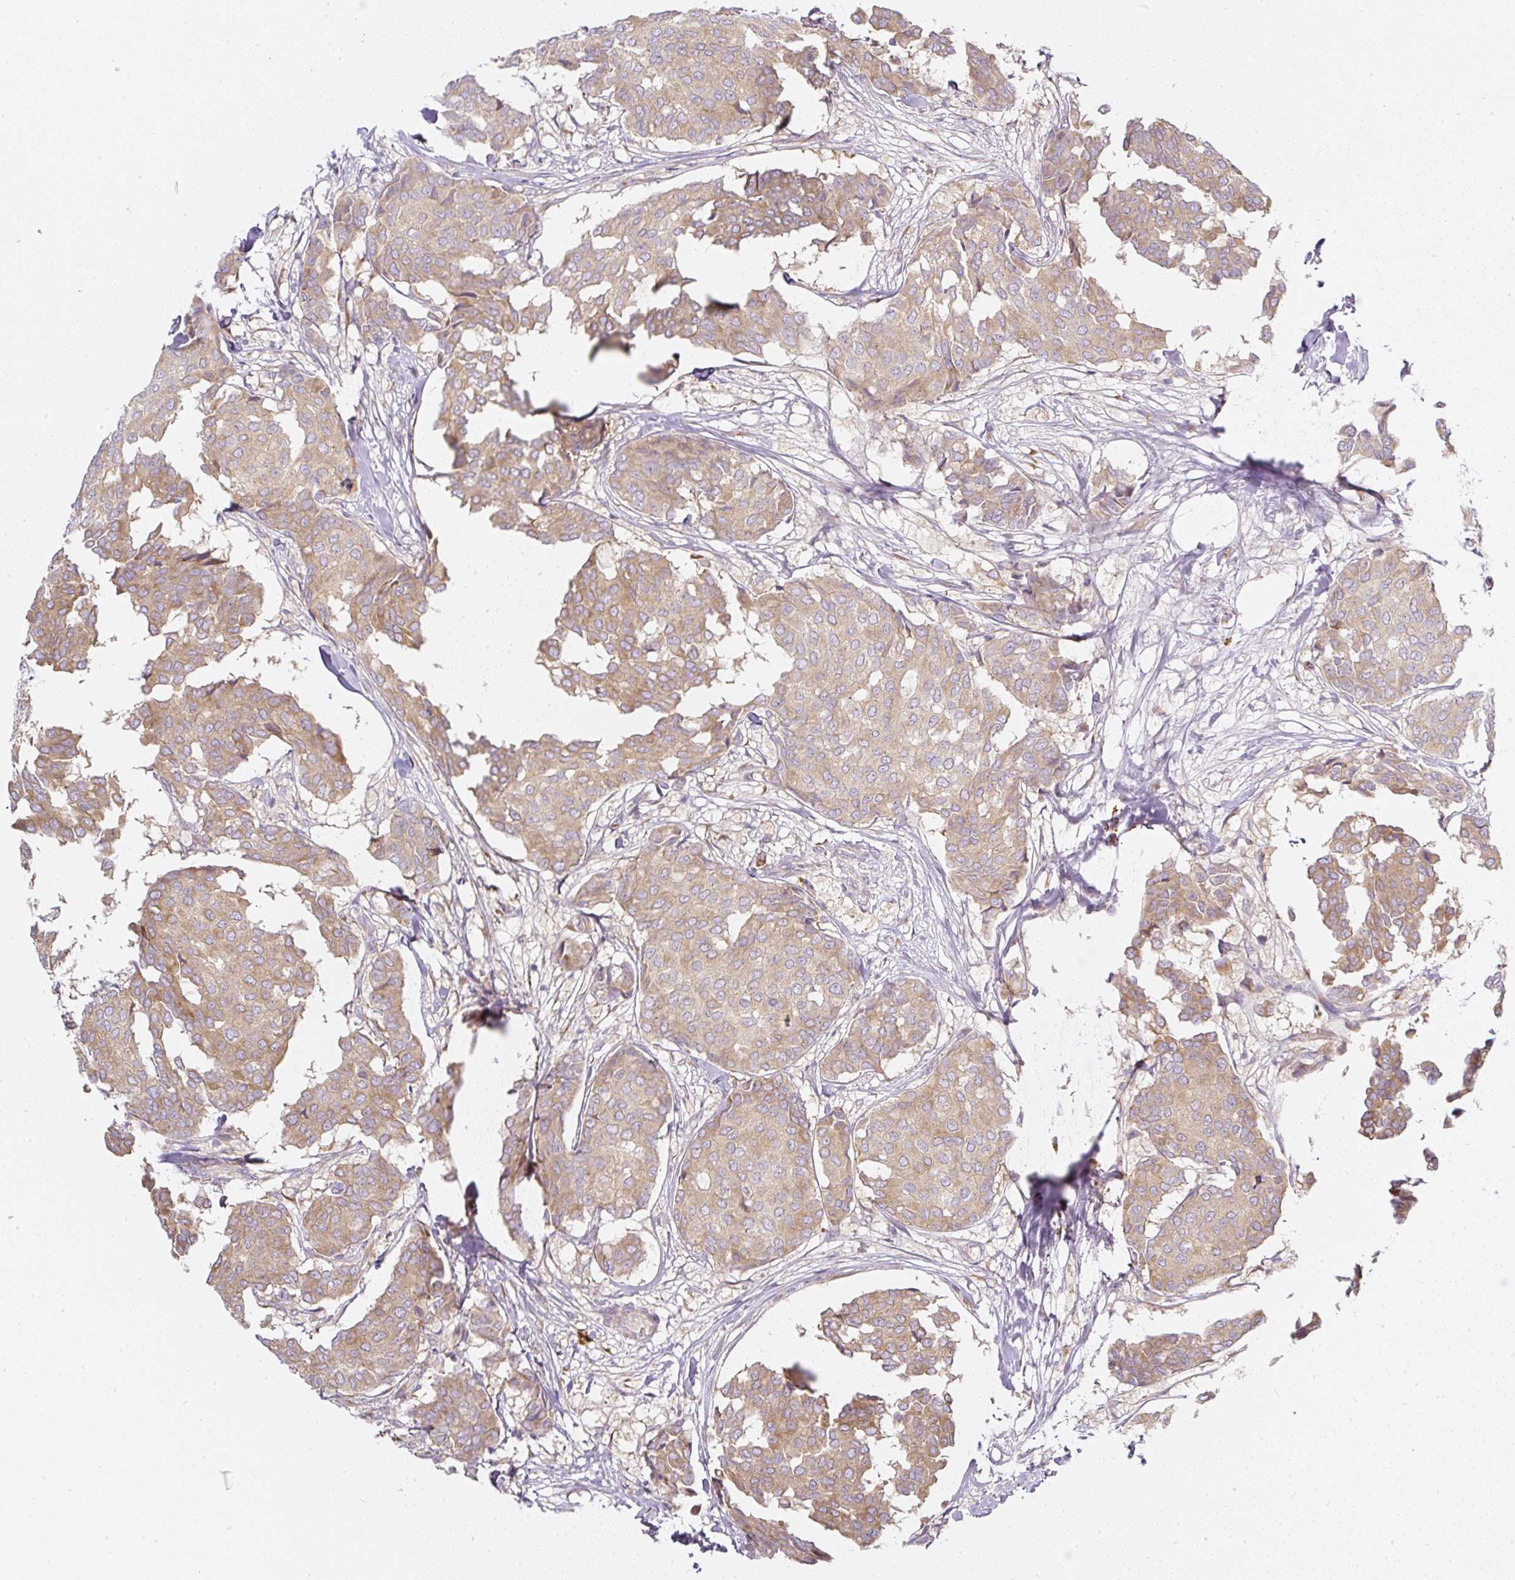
{"staining": {"intensity": "moderate", "quantity": ">75%", "location": "cytoplasmic/membranous"}, "tissue": "breast cancer", "cell_type": "Tumor cells", "image_type": "cancer", "snomed": [{"axis": "morphology", "description": "Duct carcinoma"}, {"axis": "topography", "description": "Breast"}], "caption": "Immunohistochemical staining of human infiltrating ductal carcinoma (breast) demonstrates moderate cytoplasmic/membranous protein expression in about >75% of tumor cells.", "gene": "MLX", "patient": {"sex": "female", "age": 75}}